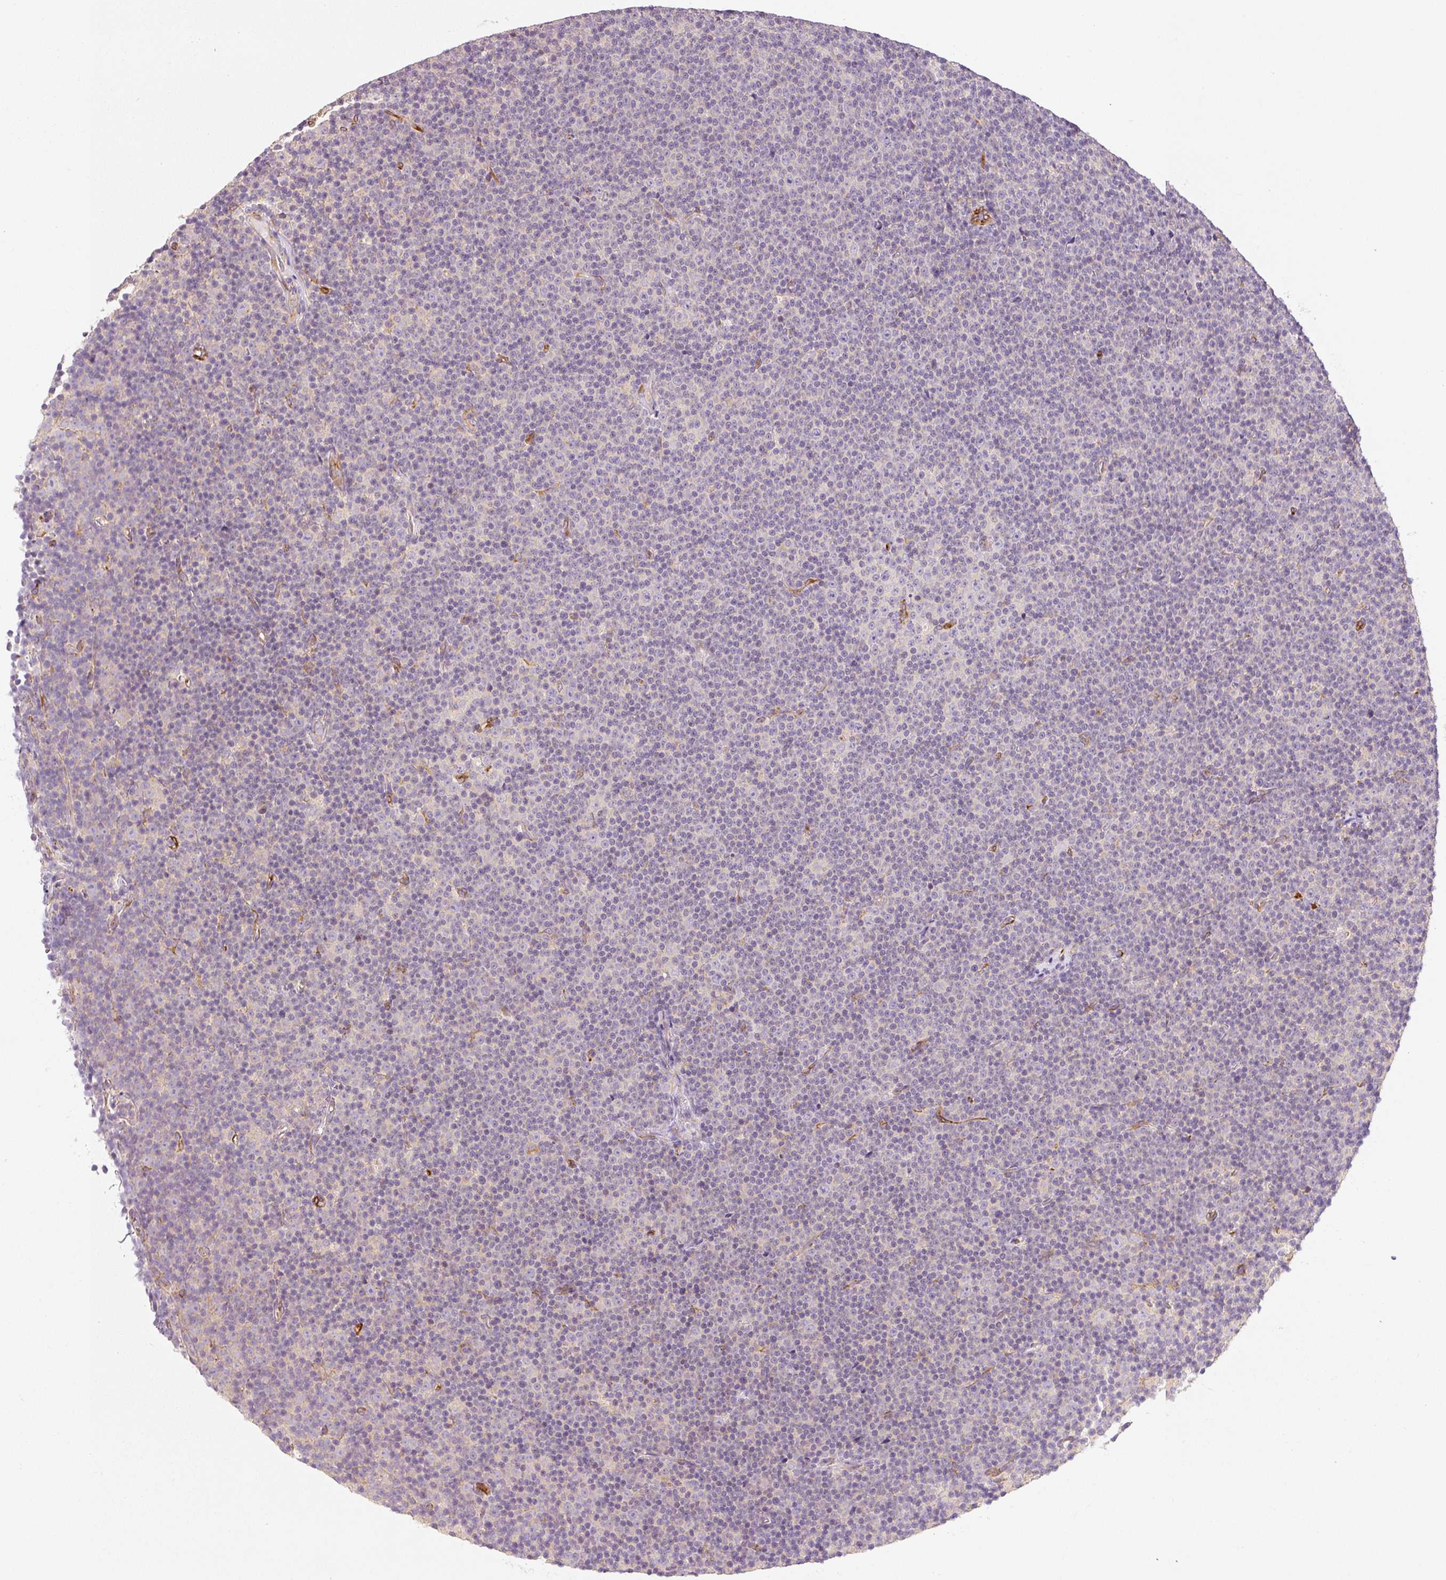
{"staining": {"intensity": "negative", "quantity": "none", "location": "none"}, "tissue": "lymphoma", "cell_type": "Tumor cells", "image_type": "cancer", "snomed": [{"axis": "morphology", "description": "Malignant lymphoma, non-Hodgkin's type, Low grade"}, {"axis": "topography", "description": "Lymph node"}], "caption": "Immunohistochemistry (IHC) photomicrograph of low-grade malignant lymphoma, non-Hodgkin's type stained for a protein (brown), which displays no positivity in tumor cells.", "gene": "RNF167", "patient": {"sex": "female", "age": 67}}